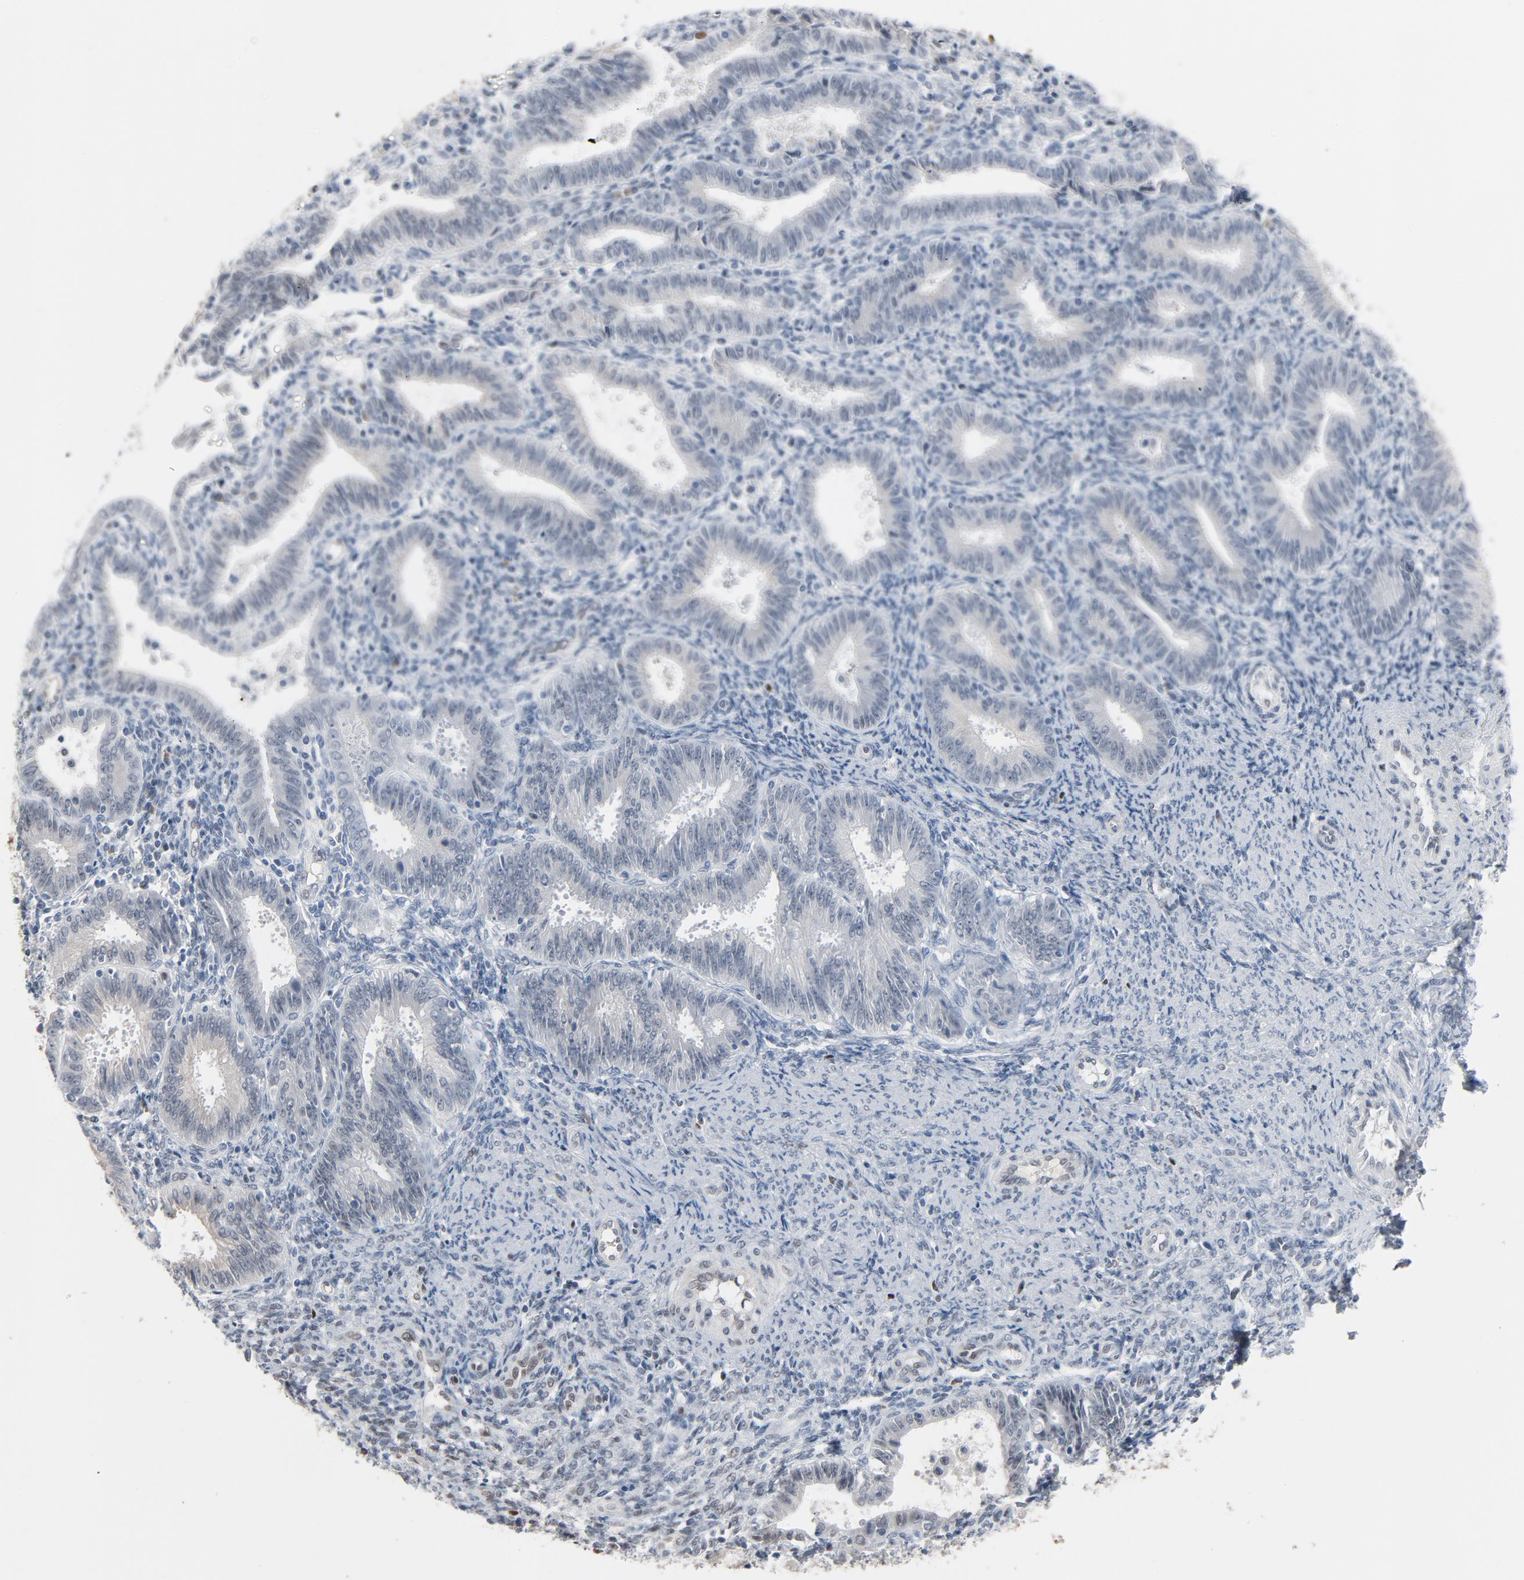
{"staining": {"intensity": "negative", "quantity": "none", "location": "none"}, "tissue": "endometrial cancer", "cell_type": "Tumor cells", "image_type": "cancer", "snomed": [{"axis": "morphology", "description": "Adenocarcinoma, NOS"}, {"axis": "topography", "description": "Endometrium"}], "caption": "Image shows no protein staining in tumor cells of endometrial adenocarcinoma tissue.", "gene": "FOXP1", "patient": {"sex": "female", "age": 42}}